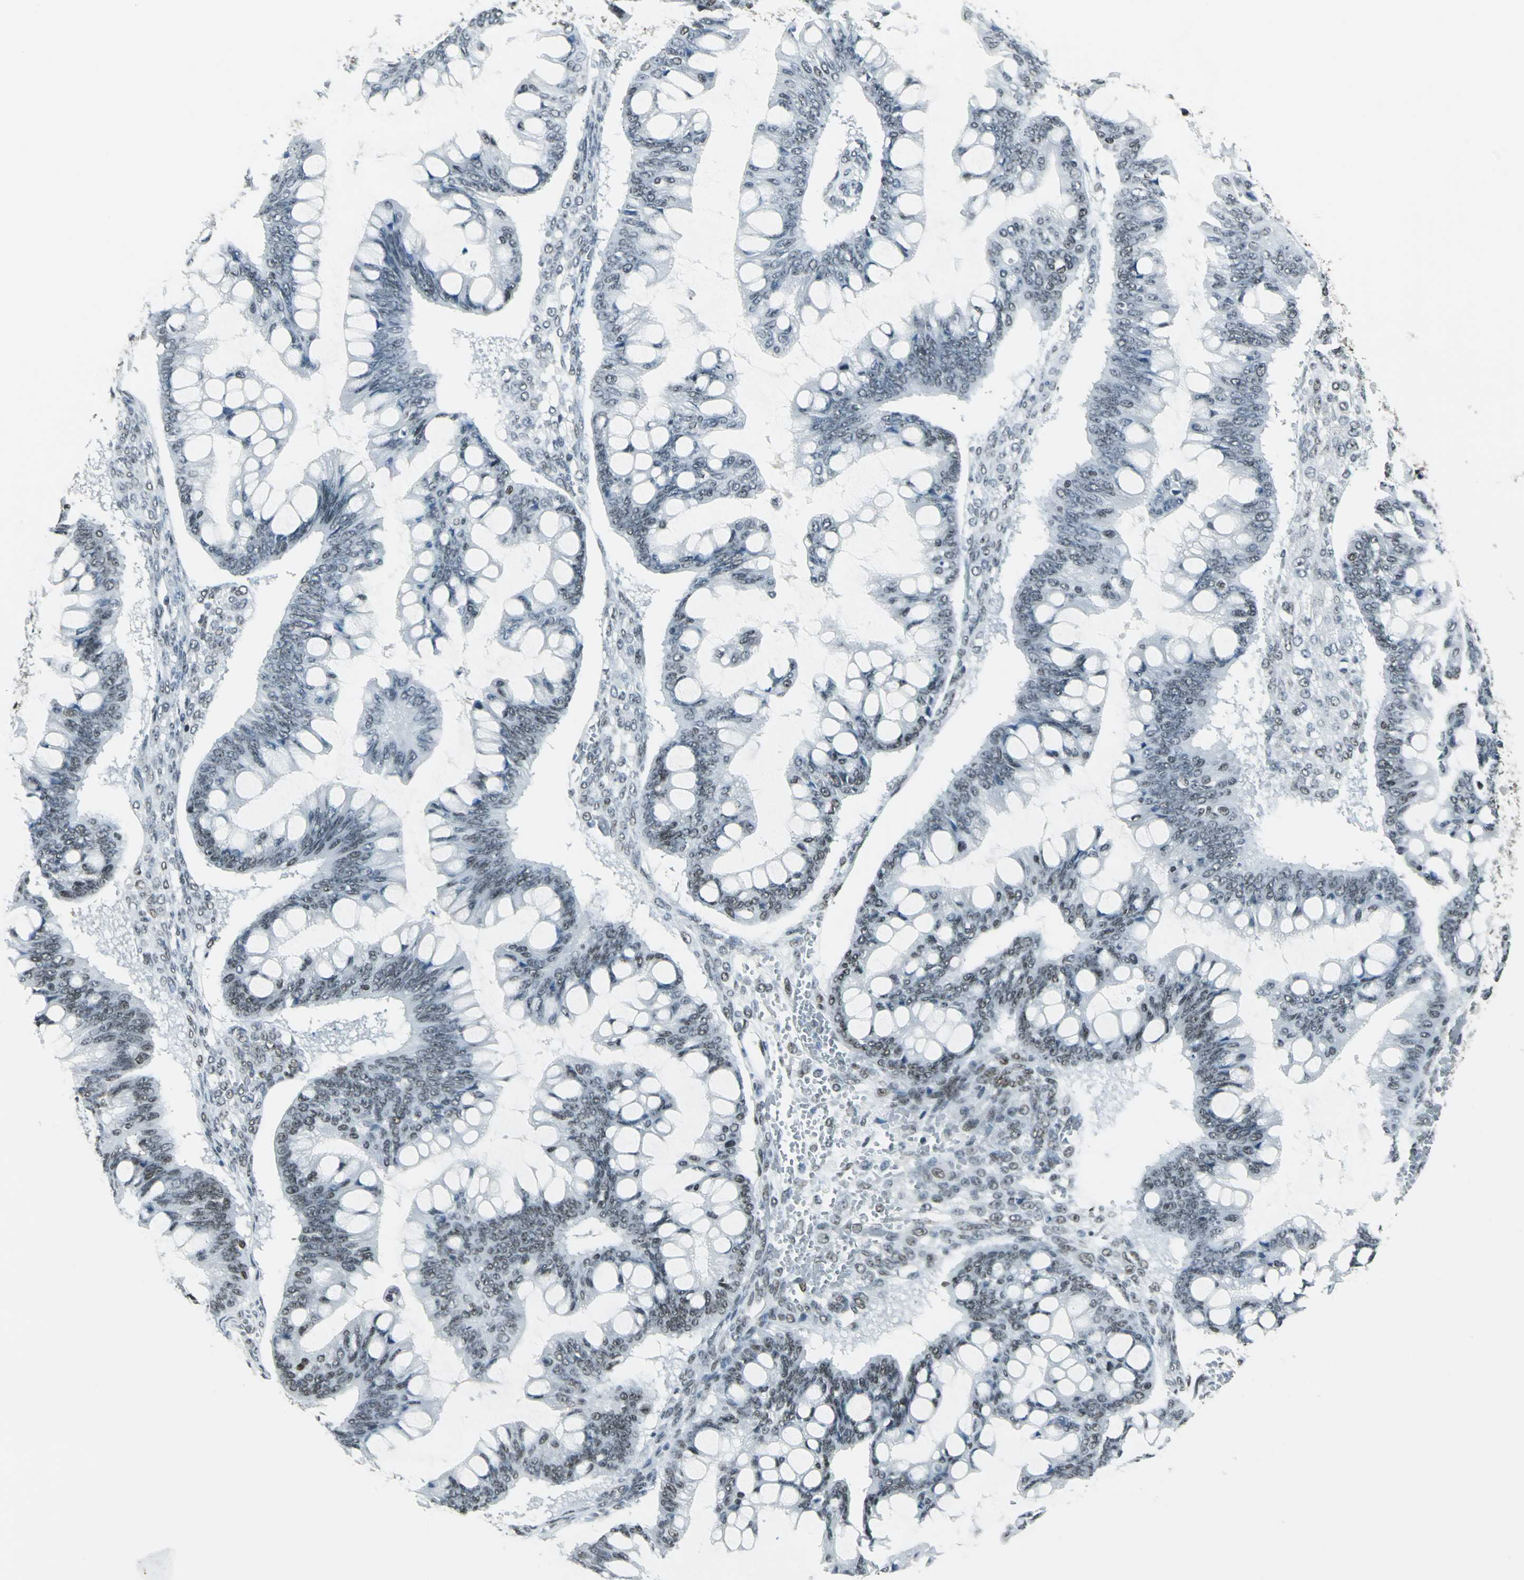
{"staining": {"intensity": "weak", "quantity": "25%-75%", "location": "nuclear"}, "tissue": "ovarian cancer", "cell_type": "Tumor cells", "image_type": "cancer", "snomed": [{"axis": "morphology", "description": "Cystadenocarcinoma, mucinous, NOS"}, {"axis": "topography", "description": "Ovary"}], "caption": "The histopathology image reveals immunohistochemical staining of ovarian cancer. There is weak nuclear positivity is identified in about 25%-75% of tumor cells.", "gene": "ADNP", "patient": {"sex": "female", "age": 73}}